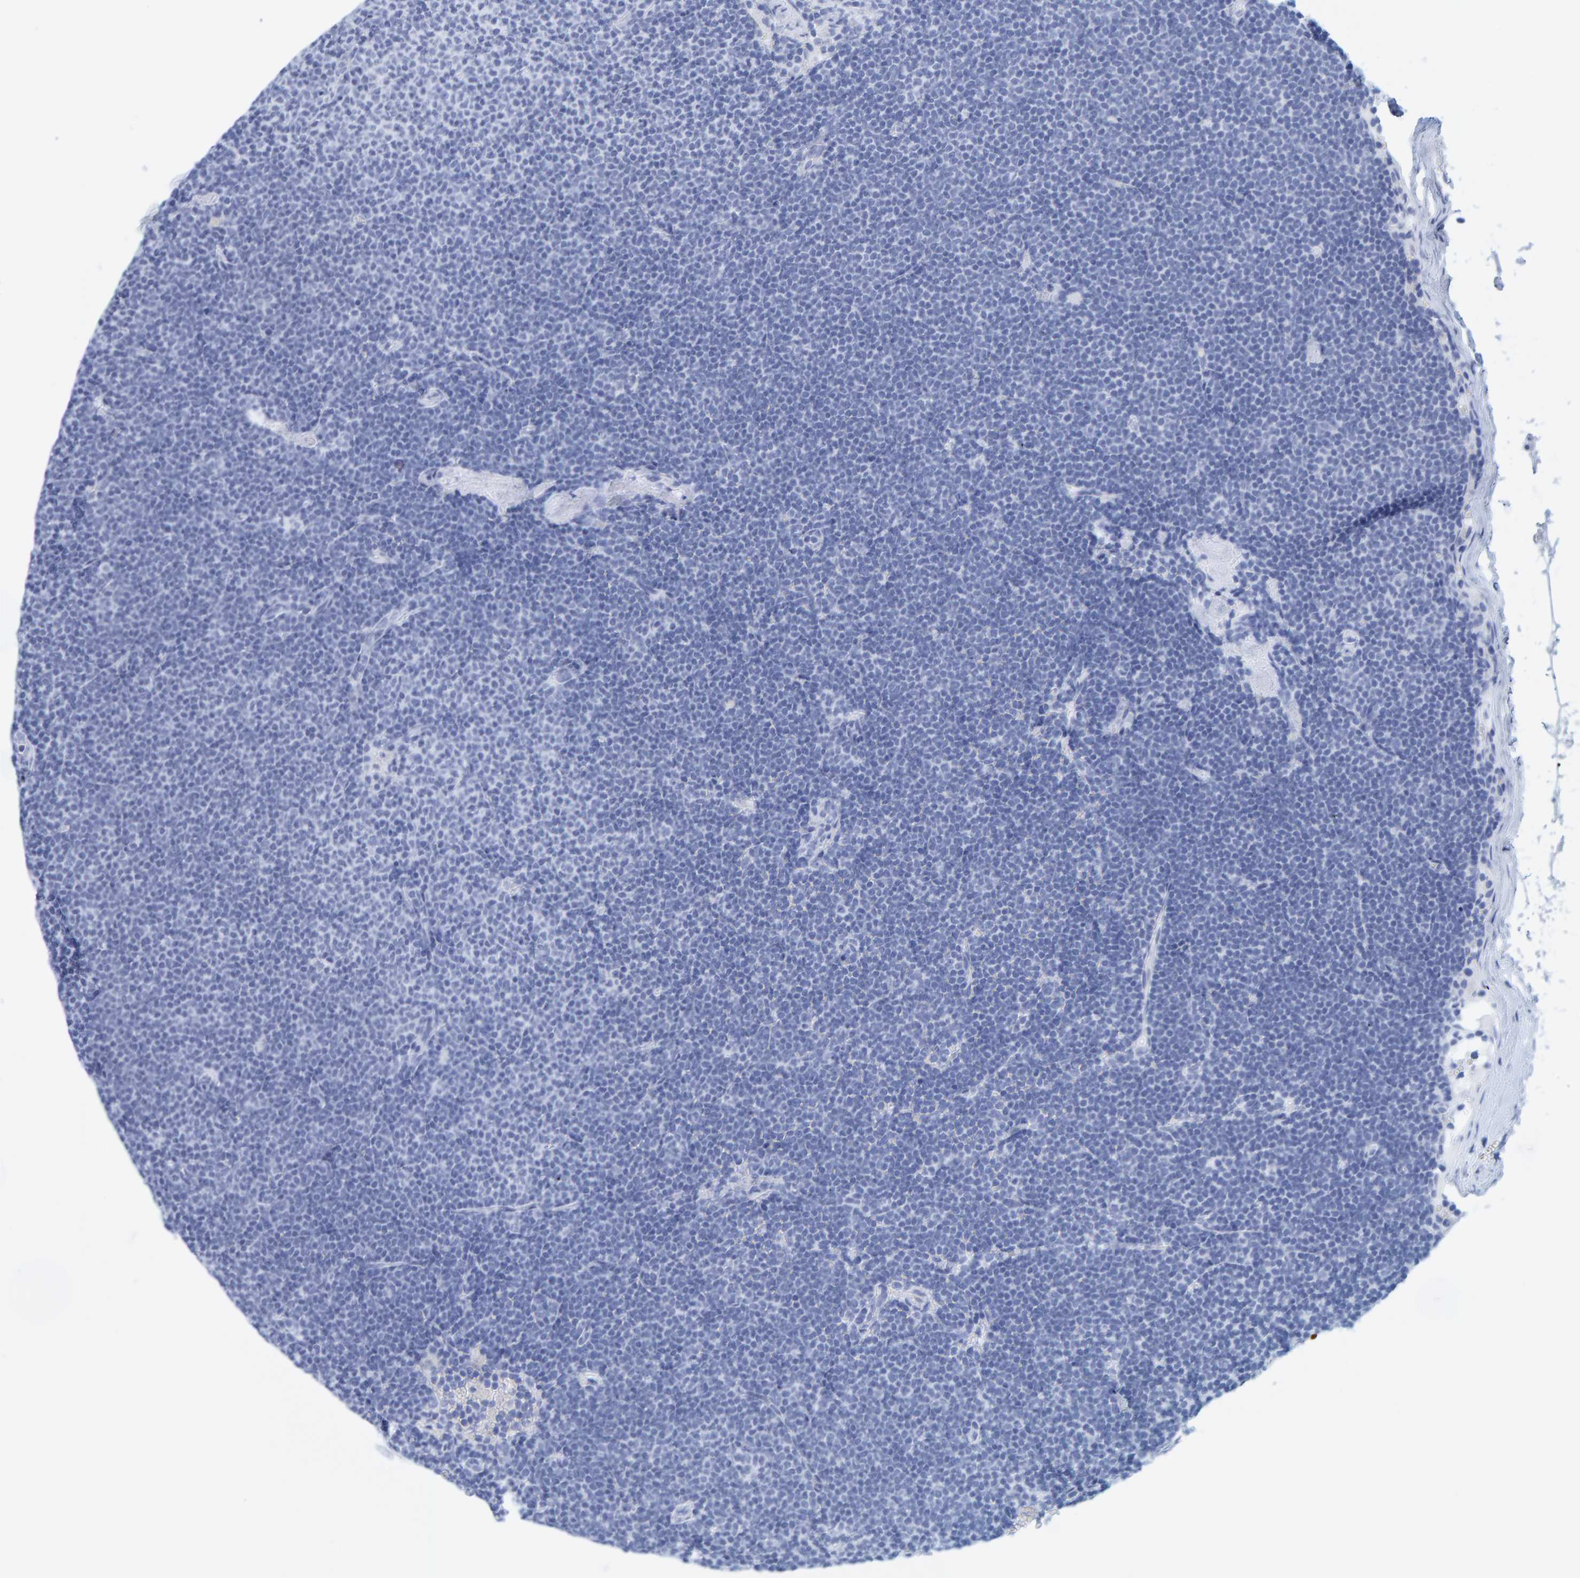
{"staining": {"intensity": "negative", "quantity": "none", "location": "none"}, "tissue": "lymphoma", "cell_type": "Tumor cells", "image_type": "cancer", "snomed": [{"axis": "morphology", "description": "Malignant lymphoma, non-Hodgkin's type, Low grade"}, {"axis": "topography", "description": "Lymph node"}], "caption": "There is no significant staining in tumor cells of lymphoma. The staining was performed using DAB to visualize the protein expression in brown, while the nuclei were stained in blue with hematoxylin (Magnification: 20x).", "gene": "SFTPC", "patient": {"sex": "female", "age": 53}}